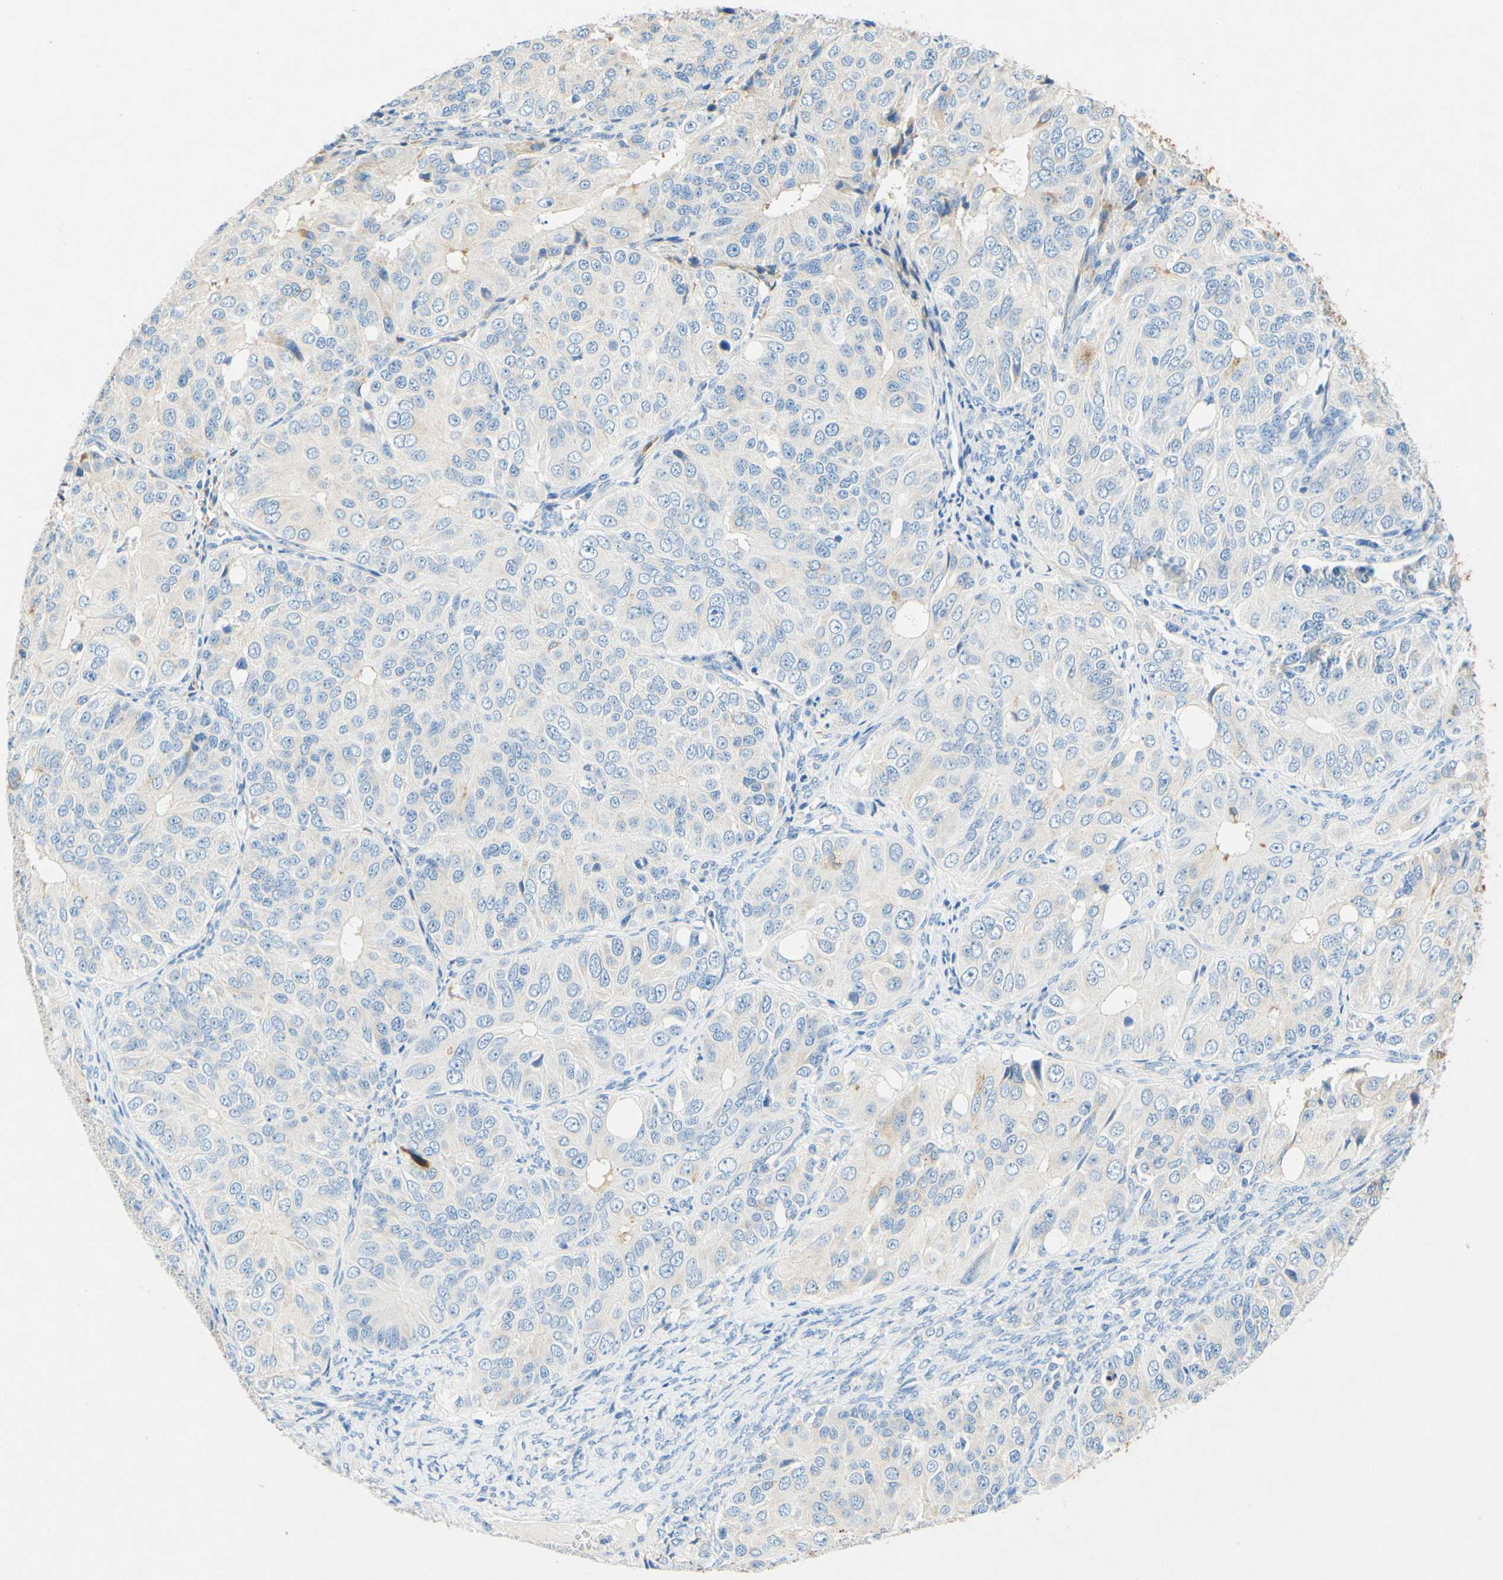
{"staining": {"intensity": "weak", "quantity": "<25%", "location": "cytoplasmic/membranous"}, "tissue": "ovarian cancer", "cell_type": "Tumor cells", "image_type": "cancer", "snomed": [{"axis": "morphology", "description": "Carcinoma, endometroid"}, {"axis": "topography", "description": "Ovary"}], "caption": "The immunohistochemistry (IHC) image has no significant expression in tumor cells of ovarian cancer tissue. (IHC, brightfield microscopy, high magnification).", "gene": "SLC46A1", "patient": {"sex": "female", "age": 51}}